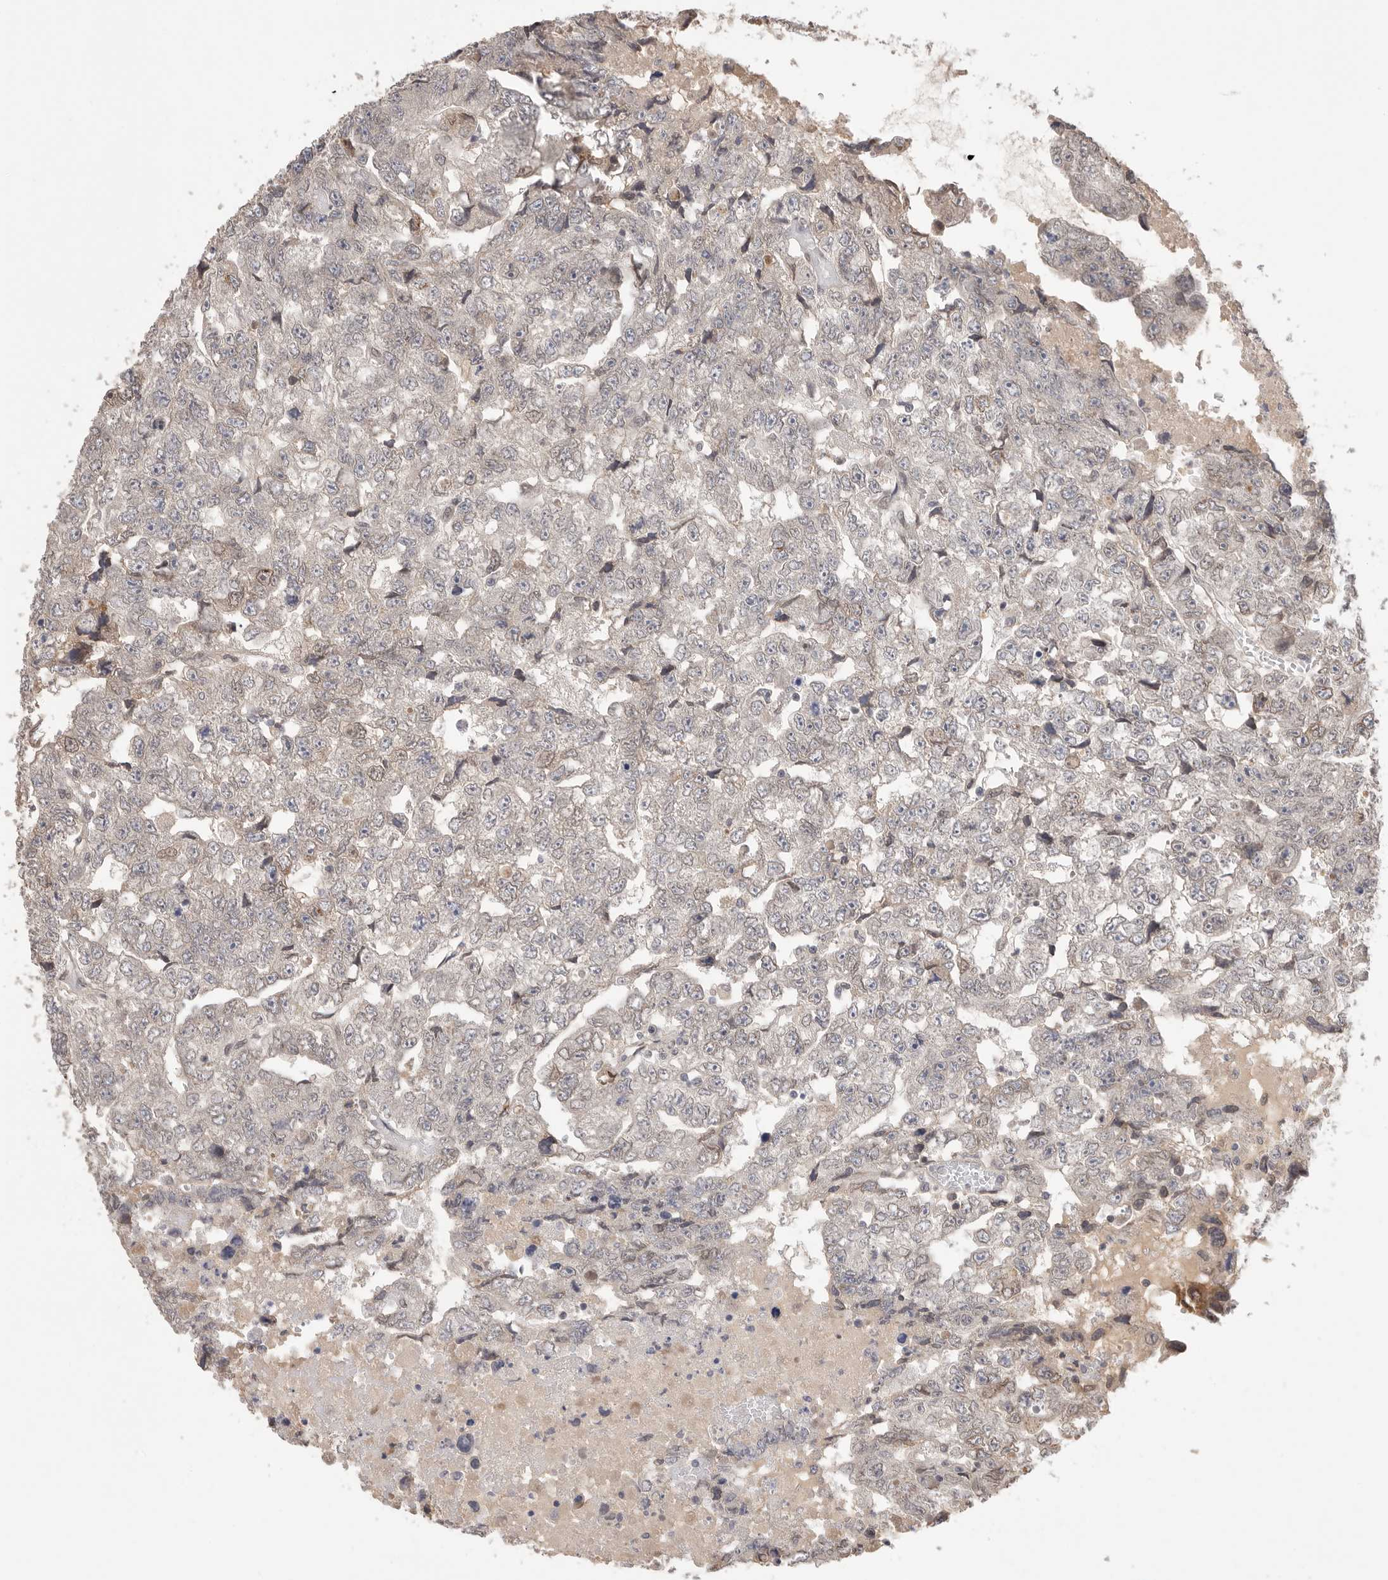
{"staining": {"intensity": "negative", "quantity": "none", "location": "none"}, "tissue": "testis cancer", "cell_type": "Tumor cells", "image_type": "cancer", "snomed": [{"axis": "morphology", "description": "Carcinoma, Embryonal, NOS"}, {"axis": "topography", "description": "Testis"}], "caption": "Protein analysis of testis cancer shows no significant positivity in tumor cells.", "gene": "LEMD3", "patient": {"sex": "male", "age": 36}}